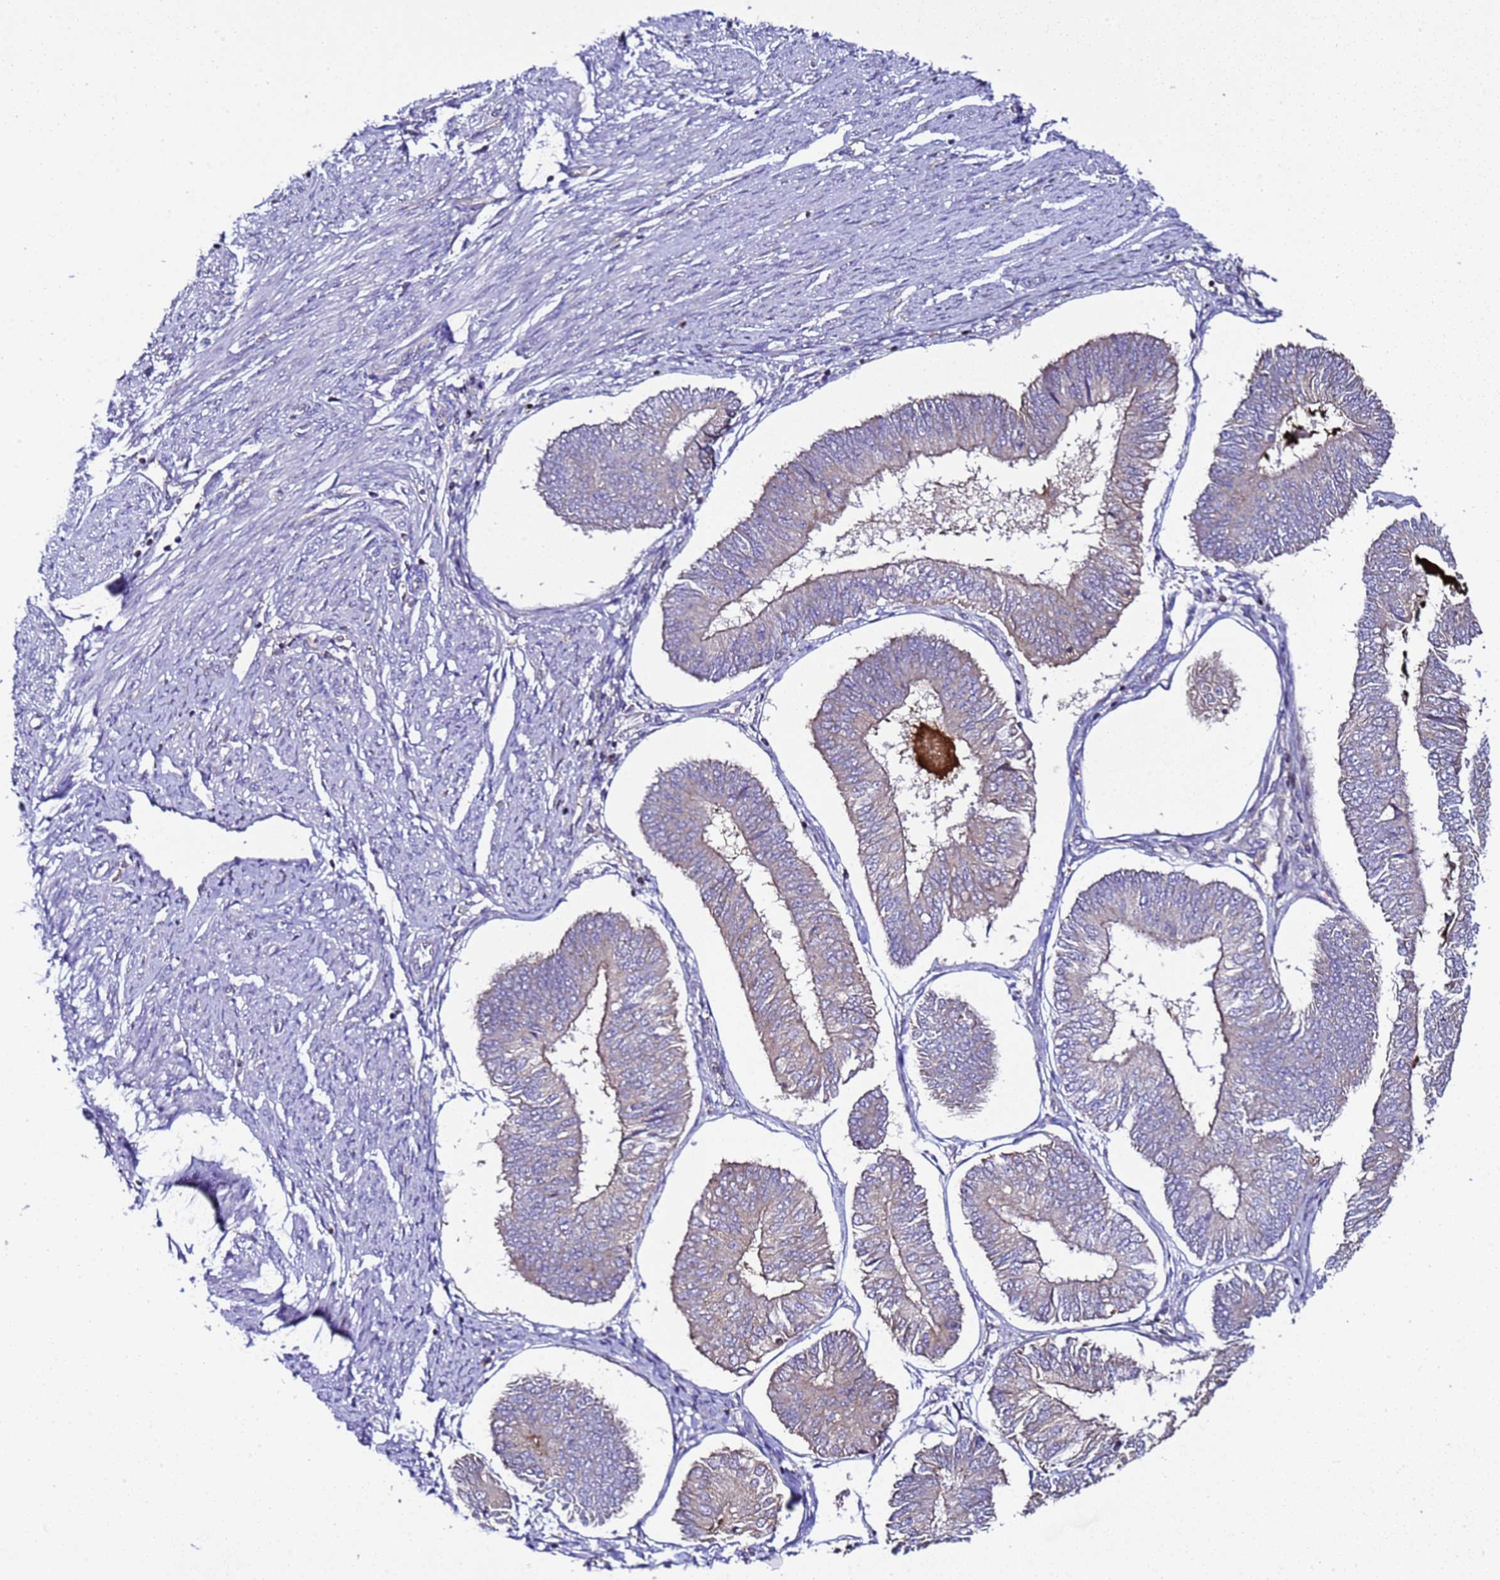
{"staining": {"intensity": "weak", "quantity": "<25%", "location": "cytoplasmic/membranous"}, "tissue": "endometrial cancer", "cell_type": "Tumor cells", "image_type": "cancer", "snomed": [{"axis": "morphology", "description": "Adenocarcinoma, NOS"}, {"axis": "topography", "description": "Endometrium"}], "caption": "Immunohistochemistry of adenocarcinoma (endometrial) reveals no expression in tumor cells. Brightfield microscopy of IHC stained with DAB (3,3'-diaminobenzidine) (brown) and hematoxylin (blue), captured at high magnification.", "gene": "ALG3", "patient": {"sex": "female", "age": 58}}